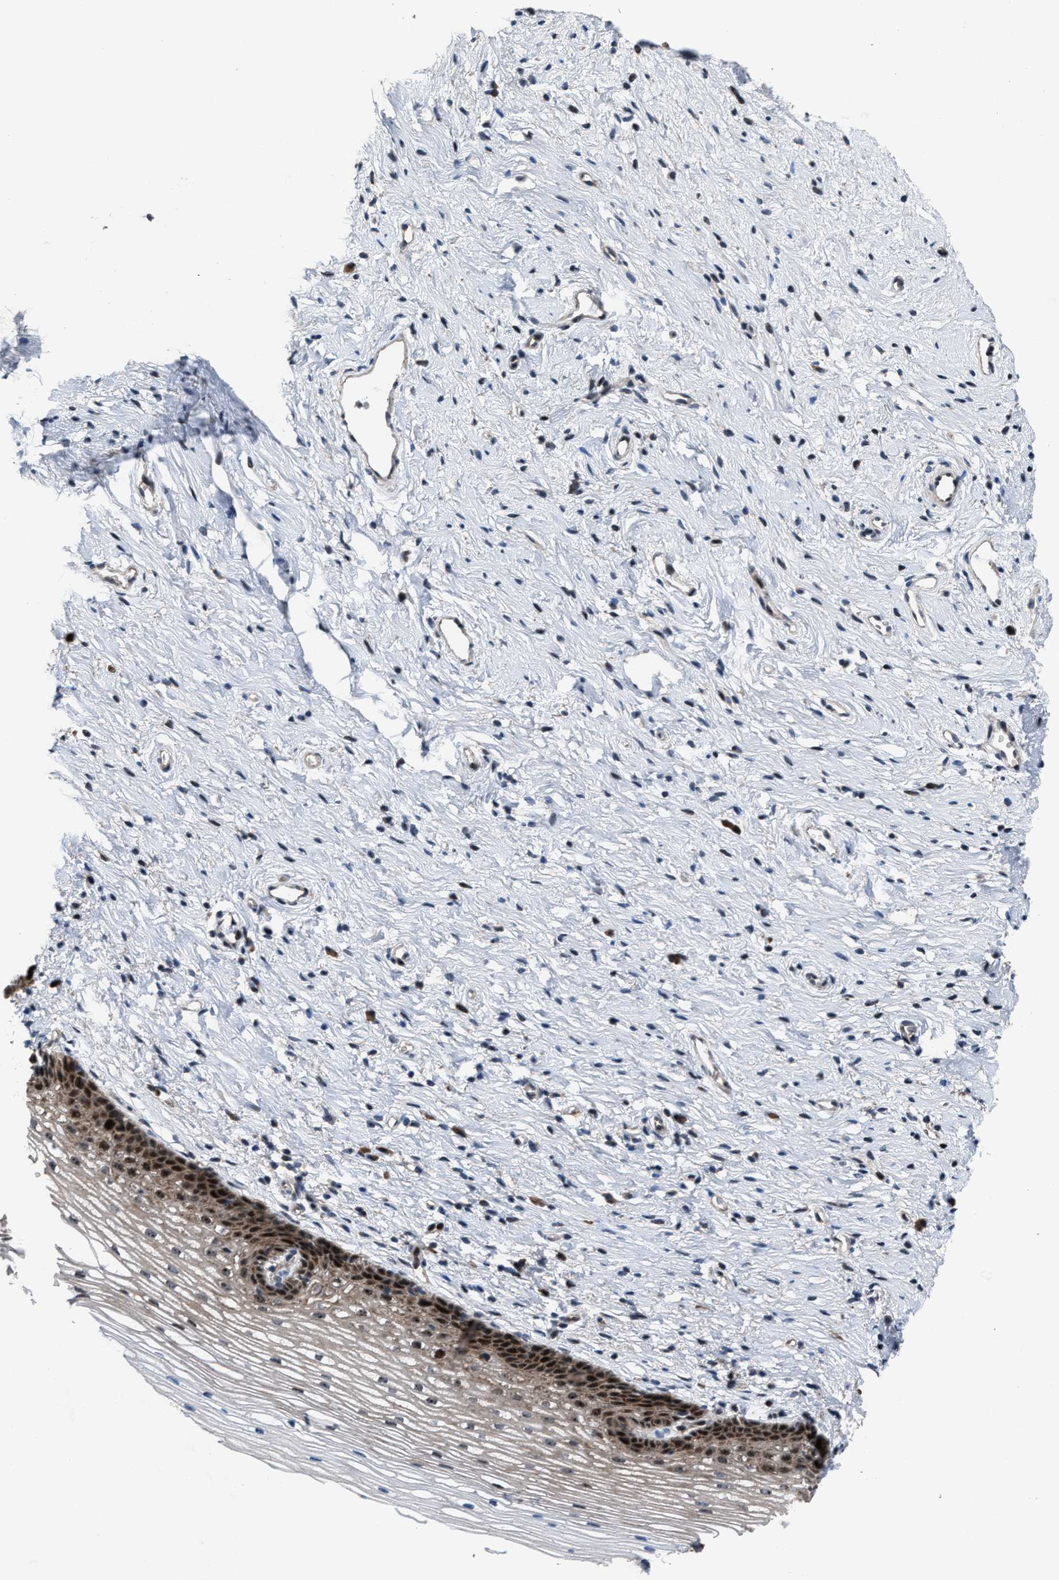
{"staining": {"intensity": "moderate", "quantity": ">75%", "location": "cytoplasmic/membranous"}, "tissue": "cervix", "cell_type": "Glandular cells", "image_type": "normal", "snomed": [{"axis": "morphology", "description": "Normal tissue, NOS"}, {"axis": "topography", "description": "Cervix"}], "caption": "A brown stain shows moderate cytoplasmic/membranous positivity of a protein in glandular cells of normal cervix. (DAB (3,3'-diaminobenzidine) IHC with brightfield microscopy, high magnification).", "gene": "HAUS6", "patient": {"sex": "female", "age": 77}}